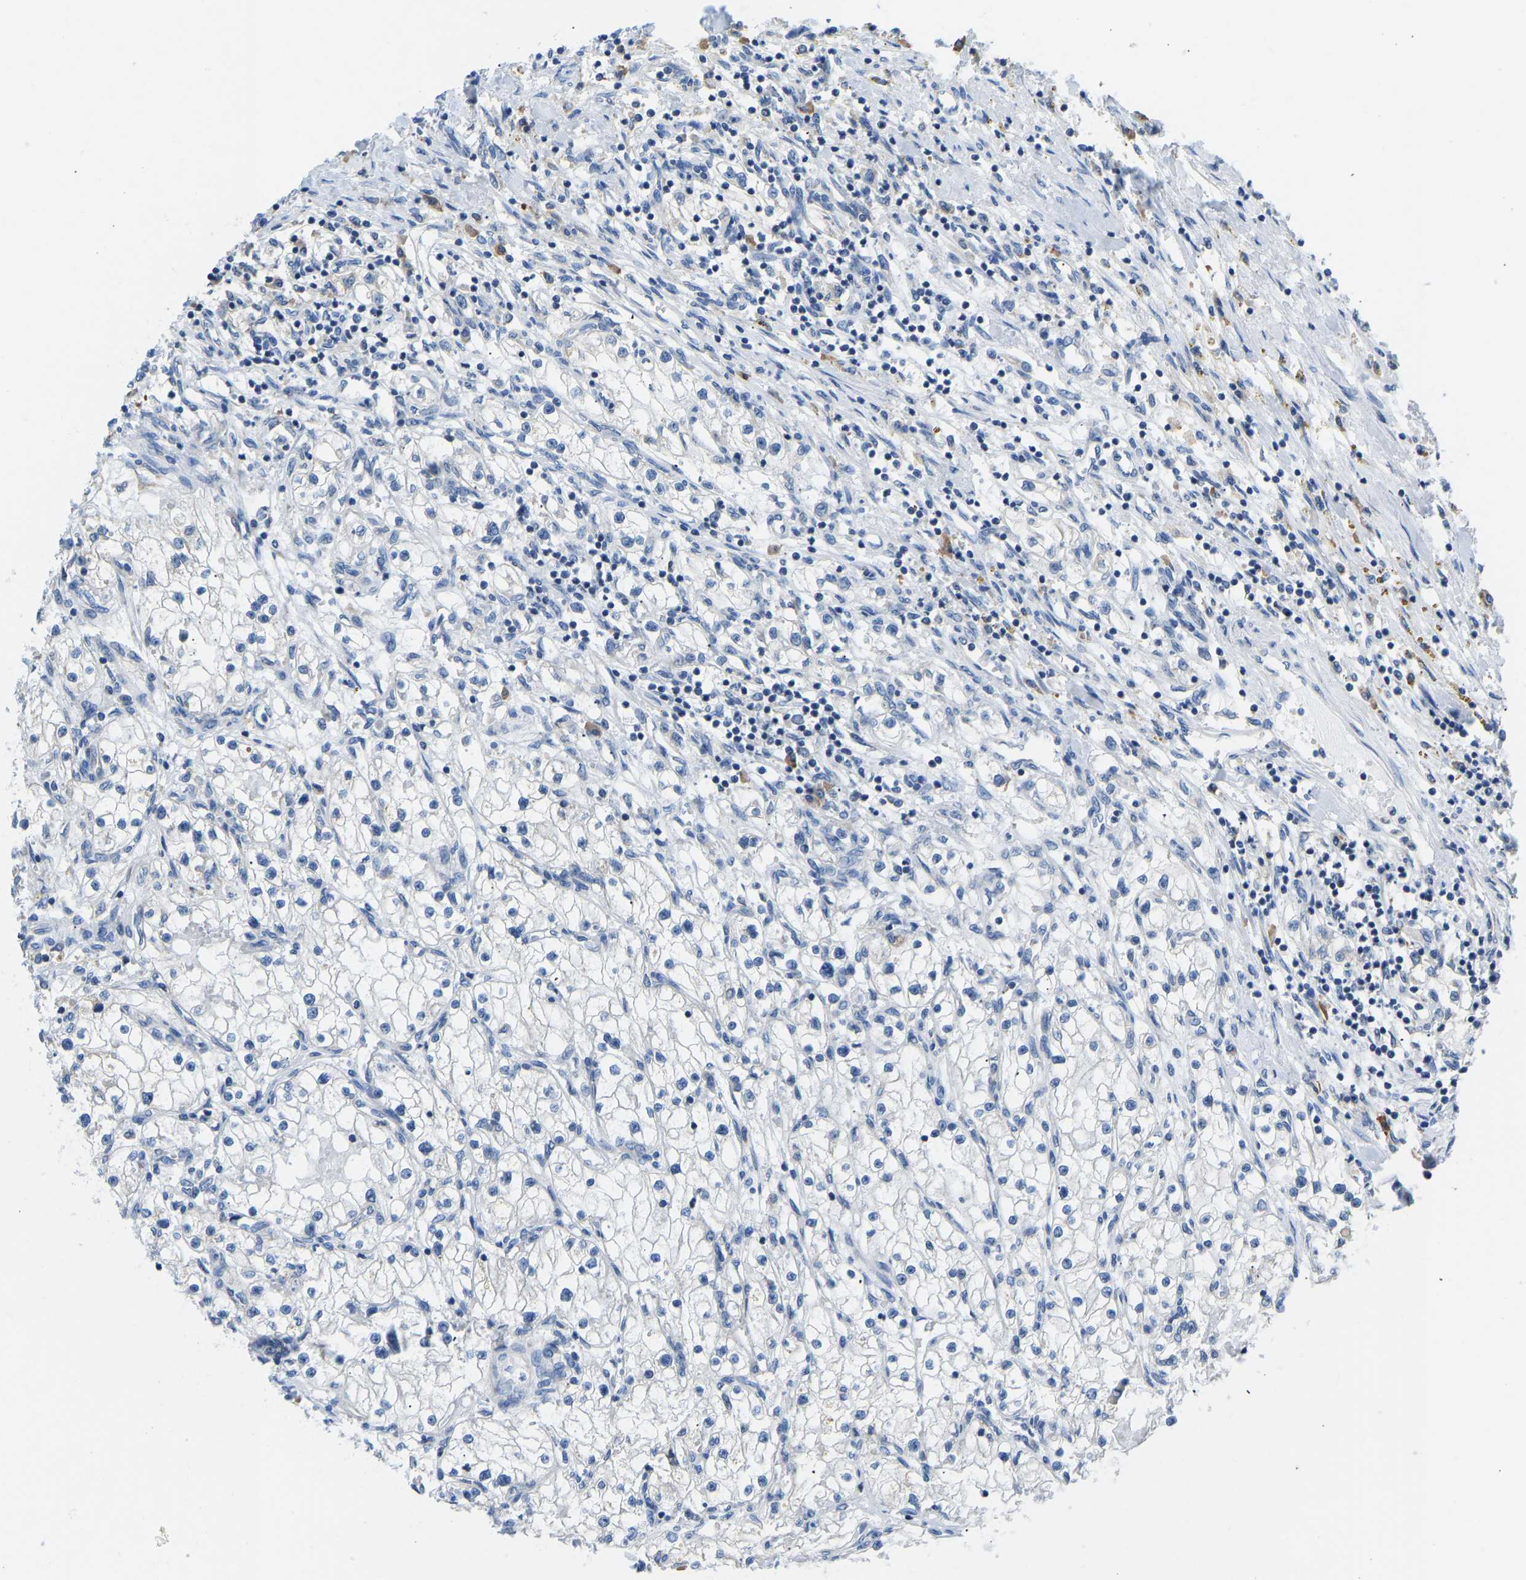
{"staining": {"intensity": "negative", "quantity": "none", "location": "none"}, "tissue": "renal cancer", "cell_type": "Tumor cells", "image_type": "cancer", "snomed": [{"axis": "morphology", "description": "Adenocarcinoma, NOS"}, {"axis": "topography", "description": "Kidney"}], "caption": "High magnification brightfield microscopy of adenocarcinoma (renal) stained with DAB (3,3'-diaminobenzidine) (brown) and counterstained with hematoxylin (blue): tumor cells show no significant positivity.", "gene": "VRK1", "patient": {"sex": "male", "age": 68}}